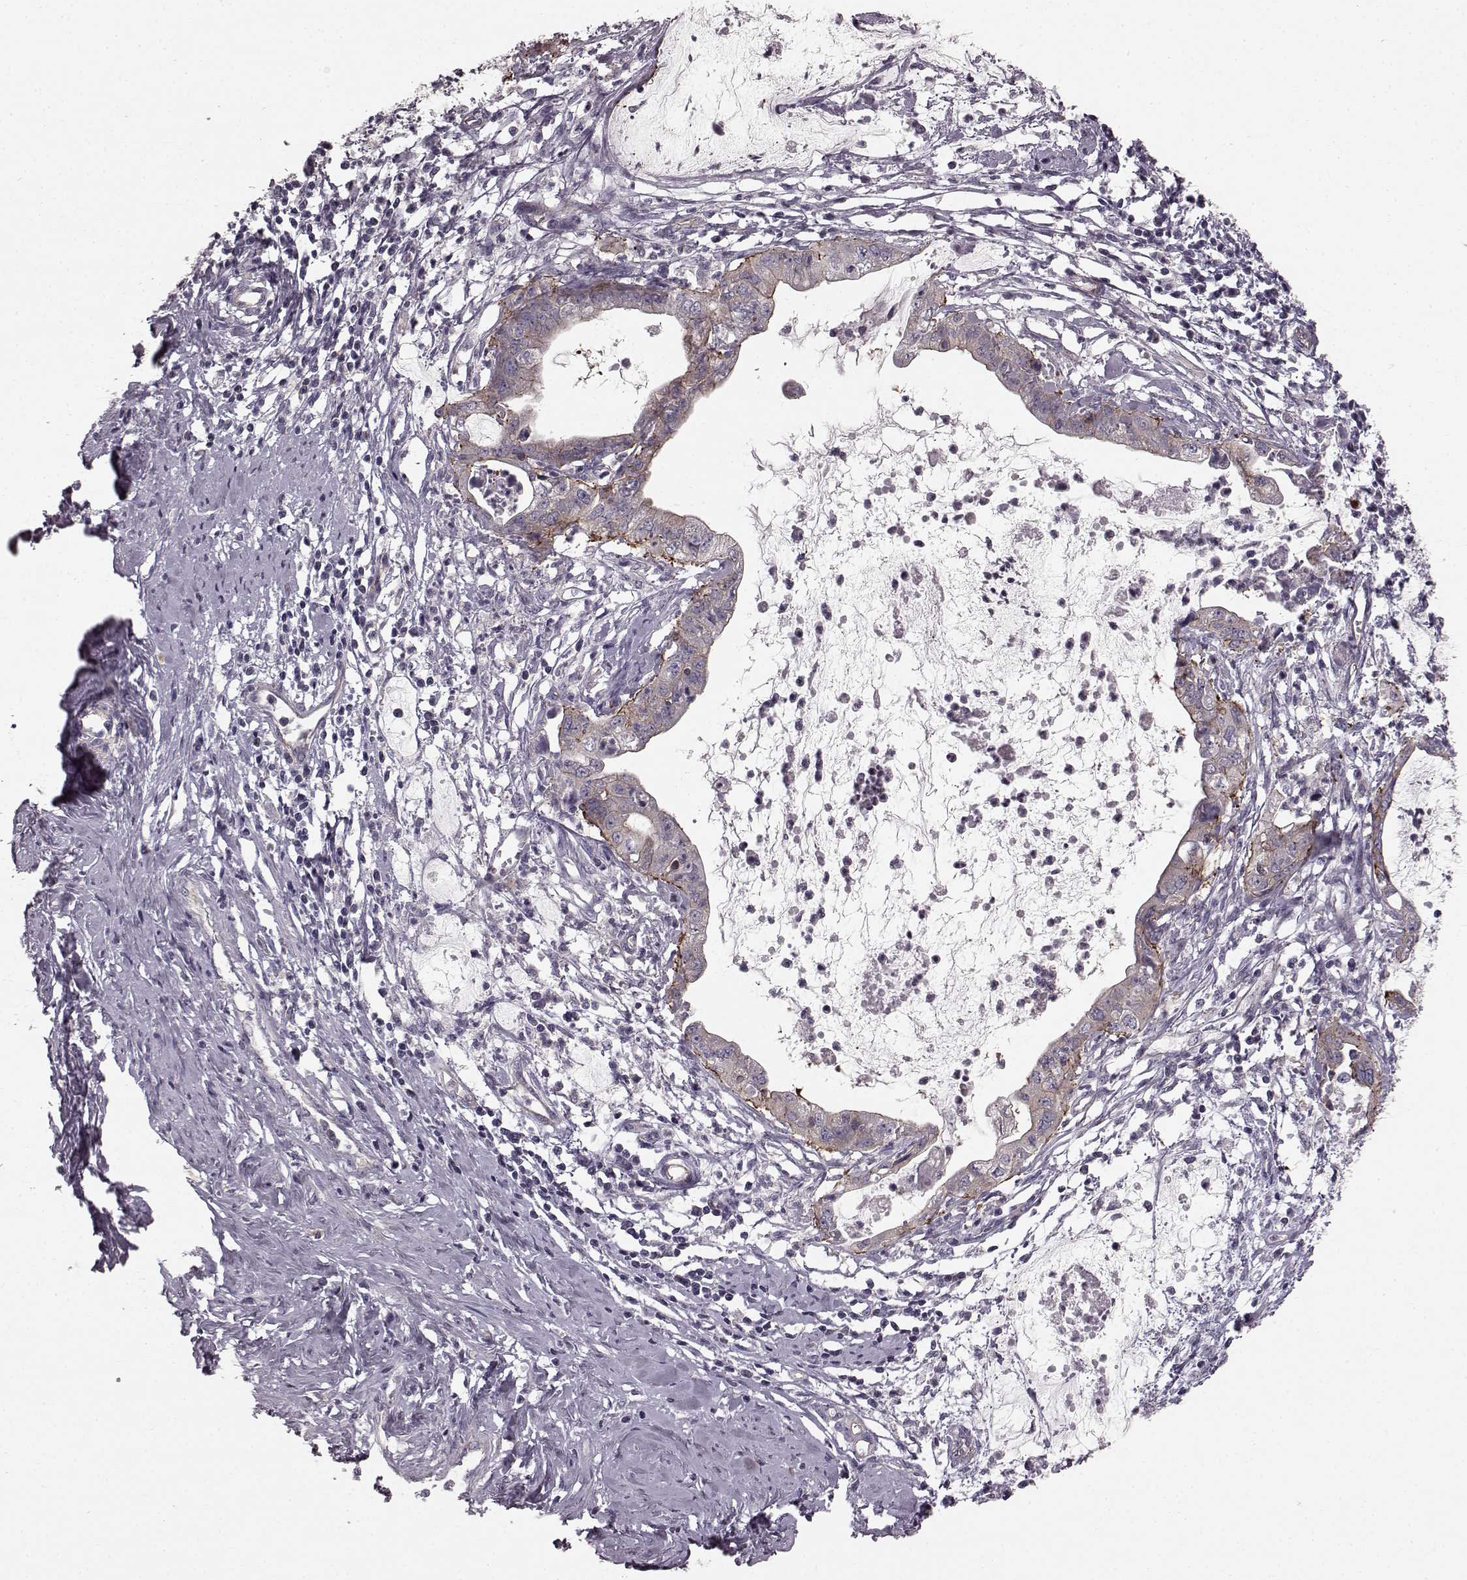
{"staining": {"intensity": "moderate", "quantity": "<25%", "location": "cytoplasmic/membranous"}, "tissue": "cervical cancer", "cell_type": "Tumor cells", "image_type": "cancer", "snomed": [{"axis": "morphology", "description": "Normal tissue, NOS"}, {"axis": "morphology", "description": "Adenocarcinoma, NOS"}, {"axis": "topography", "description": "Cervix"}], "caption": "A photomicrograph of adenocarcinoma (cervical) stained for a protein reveals moderate cytoplasmic/membranous brown staining in tumor cells. The staining is performed using DAB (3,3'-diaminobenzidine) brown chromogen to label protein expression. The nuclei are counter-stained blue using hematoxylin.", "gene": "SLC22A18", "patient": {"sex": "female", "age": 38}}